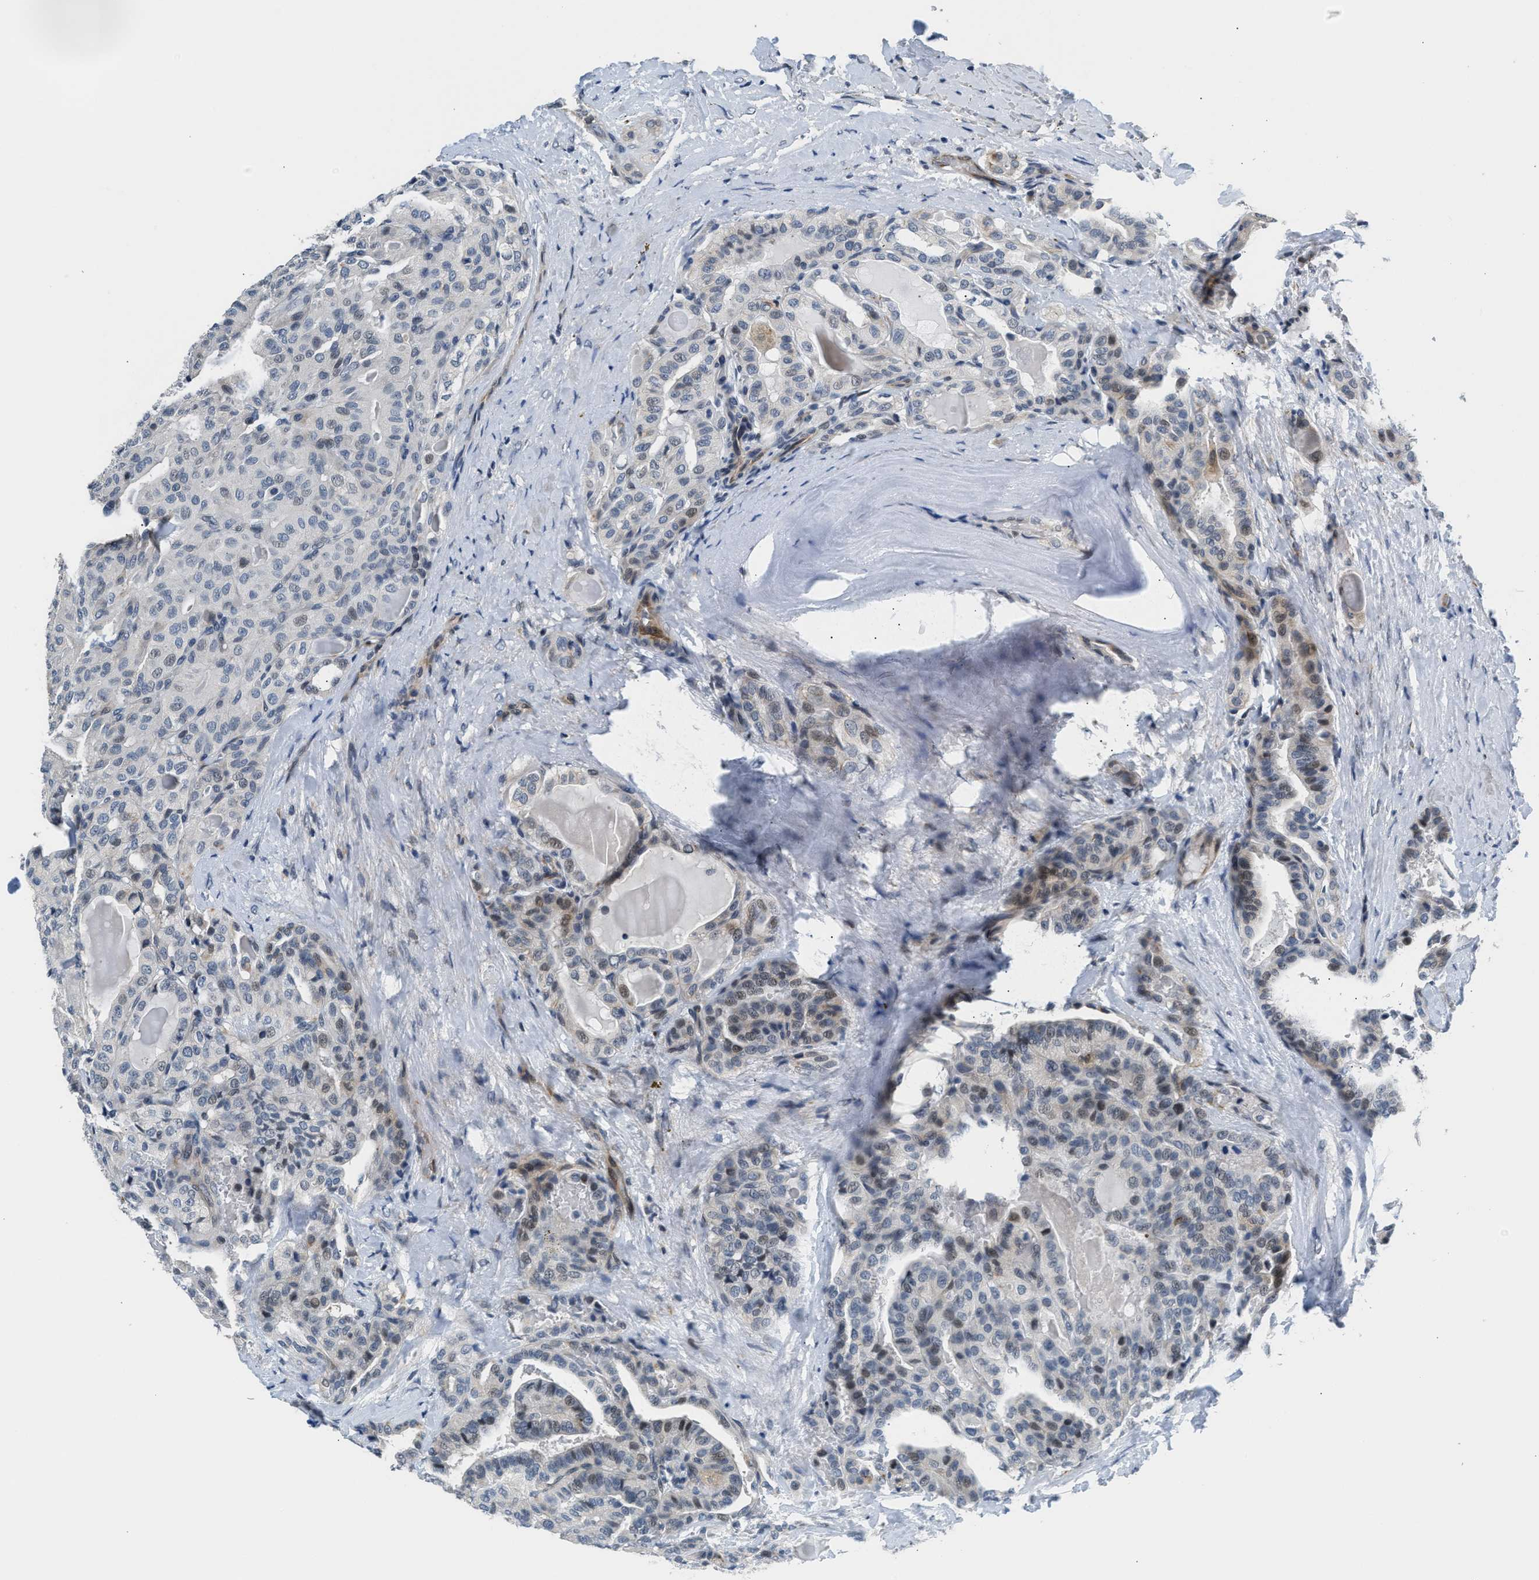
{"staining": {"intensity": "moderate", "quantity": "<25%", "location": "cytoplasmic/membranous,nuclear"}, "tissue": "thyroid cancer", "cell_type": "Tumor cells", "image_type": "cancer", "snomed": [{"axis": "morphology", "description": "Papillary adenocarcinoma, NOS"}, {"axis": "topography", "description": "Thyroid gland"}], "caption": "IHC (DAB (3,3'-diaminobenzidine)) staining of human thyroid cancer (papillary adenocarcinoma) shows moderate cytoplasmic/membranous and nuclear protein staining in about <25% of tumor cells. (DAB = brown stain, brightfield microscopy at high magnification).", "gene": "PPM1H", "patient": {"sex": "male", "age": 77}}